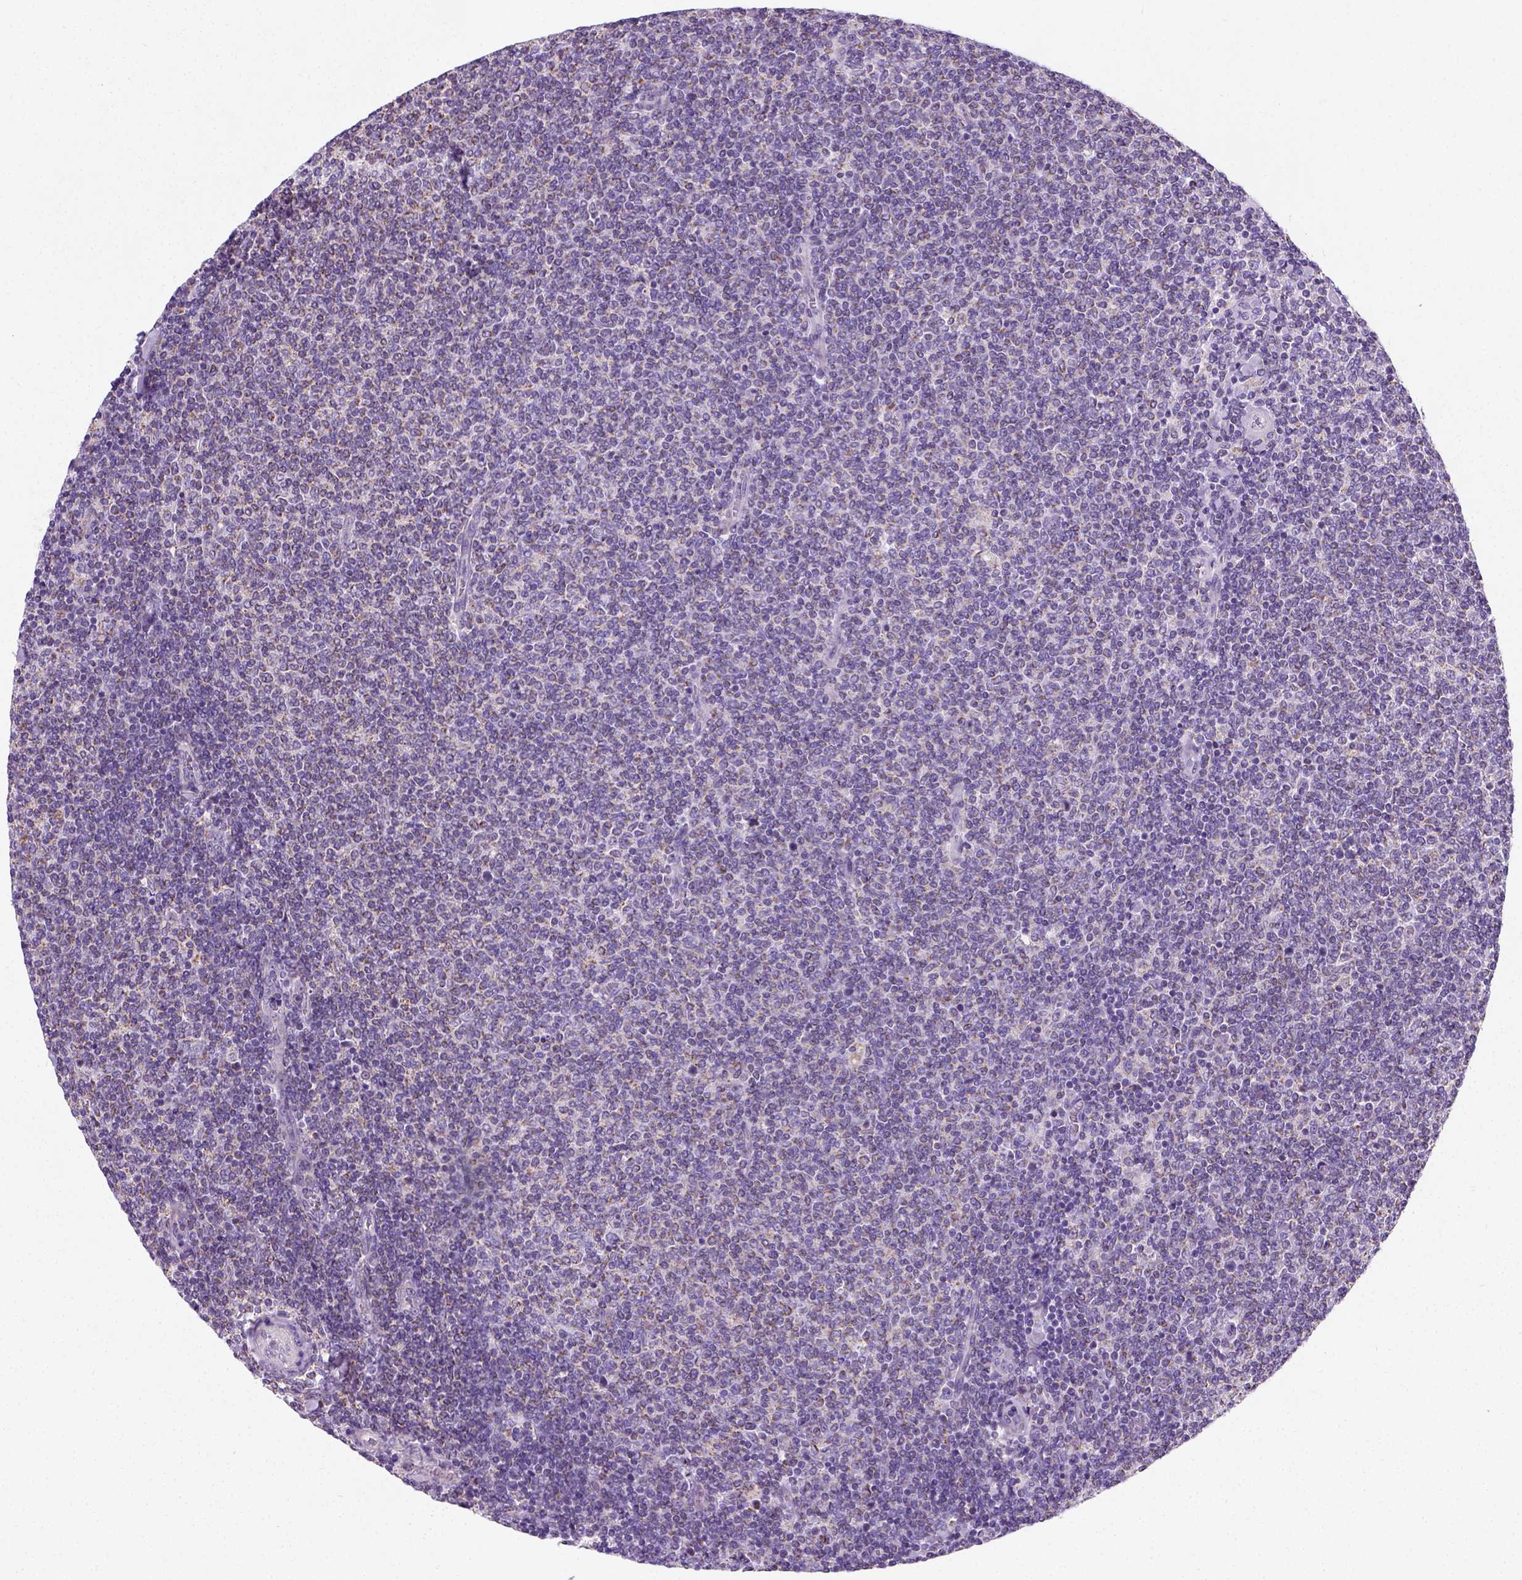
{"staining": {"intensity": "negative", "quantity": "none", "location": "none"}, "tissue": "lymphoma", "cell_type": "Tumor cells", "image_type": "cancer", "snomed": [{"axis": "morphology", "description": "Malignant lymphoma, non-Hodgkin's type, Low grade"}, {"axis": "topography", "description": "Lymph node"}], "caption": "Malignant lymphoma, non-Hodgkin's type (low-grade) stained for a protein using immunohistochemistry (IHC) shows no expression tumor cells.", "gene": "CHODL", "patient": {"sex": "male", "age": 52}}